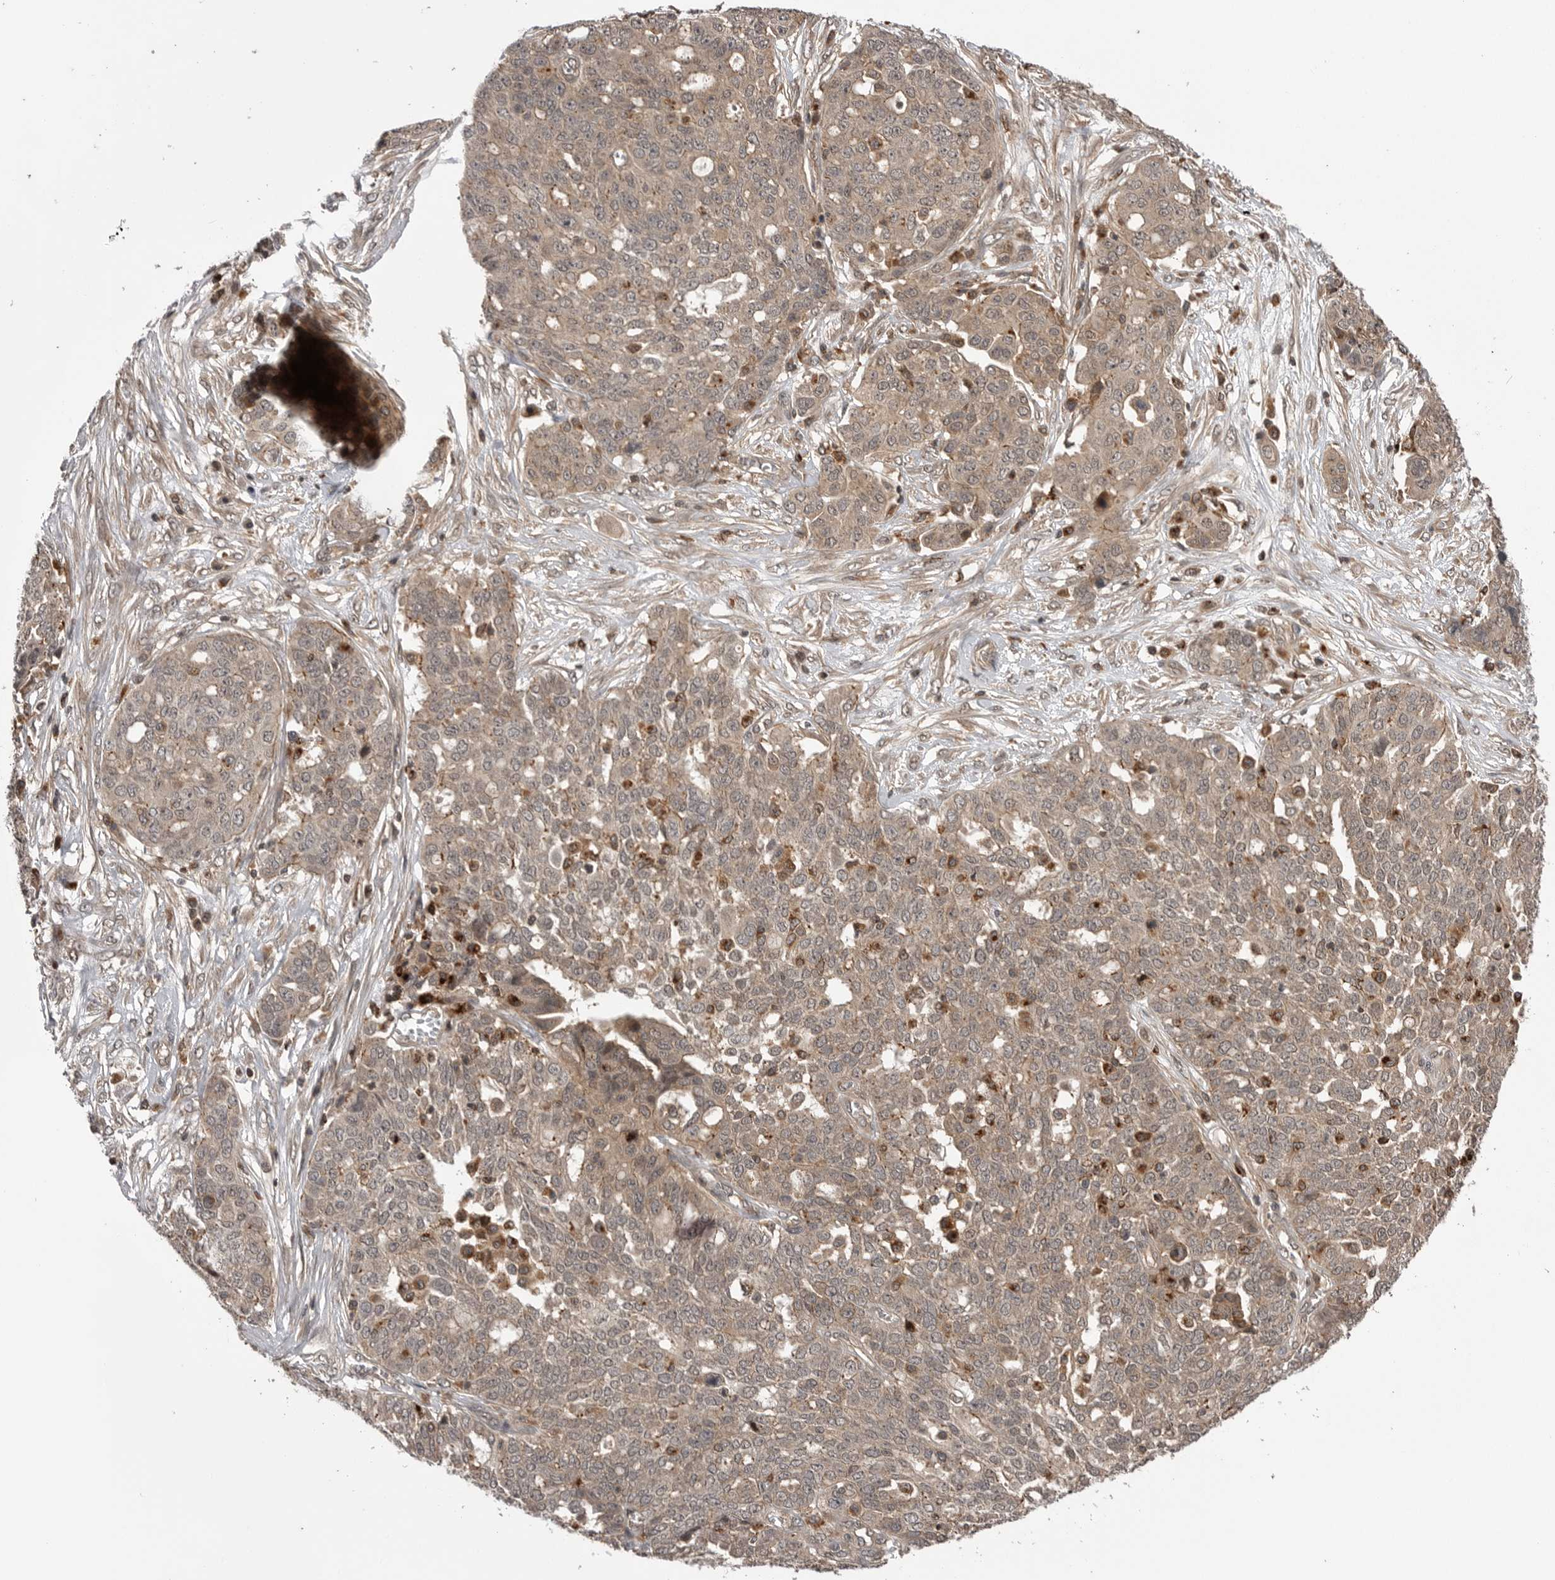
{"staining": {"intensity": "weak", "quantity": ">75%", "location": "cytoplasmic/membranous"}, "tissue": "ovarian cancer", "cell_type": "Tumor cells", "image_type": "cancer", "snomed": [{"axis": "morphology", "description": "Cystadenocarcinoma, serous, NOS"}, {"axis": "topography", "description": "Soft tissue"}, {"axis": "topography", "description": "Ovary"}], "caption": "Protein staining of ovarian cancer tissue reveals weak cytoplasmic/membranous expression in about >75% of tumor cells. (Brightfield microscopy of DAB IHC at high magnification).", "gene": "AOAH", "patient": {"sex": "female", "age": 57}}